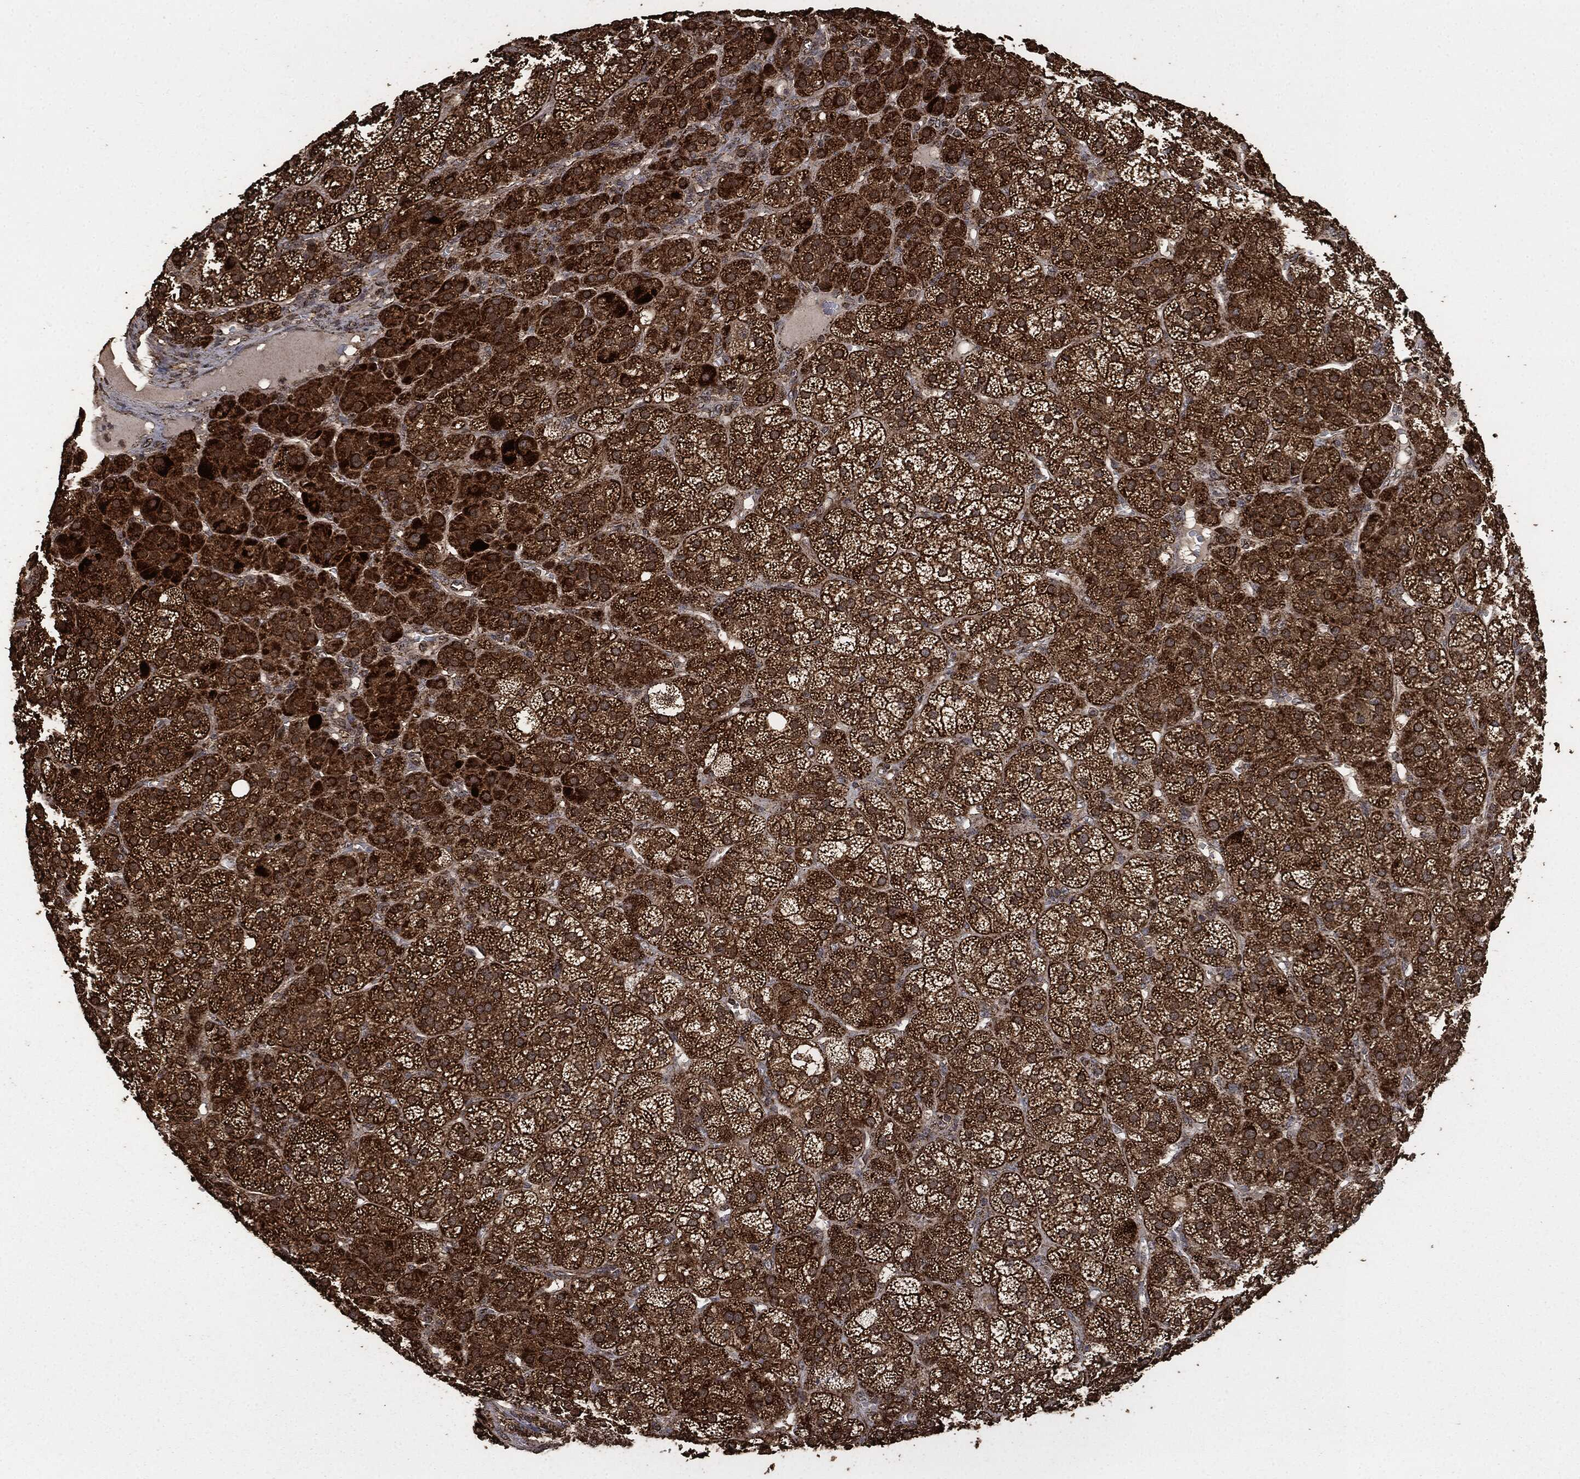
{"staining": {"intensity": "strong", "quantity": ">75%", "location": "cytoplasmic/membranous"}, "tissue": "adrenal gland", "cell_type": "Glandular cells", "image_type": "normal", "snomed": [{"axis": "morphology", "description": "Normal tissue, NOS"}, {"axis": "topography", "description": "Adrenal gland"}], "caption": "Adrenal gland stained with DAB (3,3'-diaminobenzidine) immunohistochemistry shows high levels of strong cytoplasmic/membranous staining in about >75% of glandular cells.", "gene": "LIG3", "patient": {"sex": "female", "age": 60}}